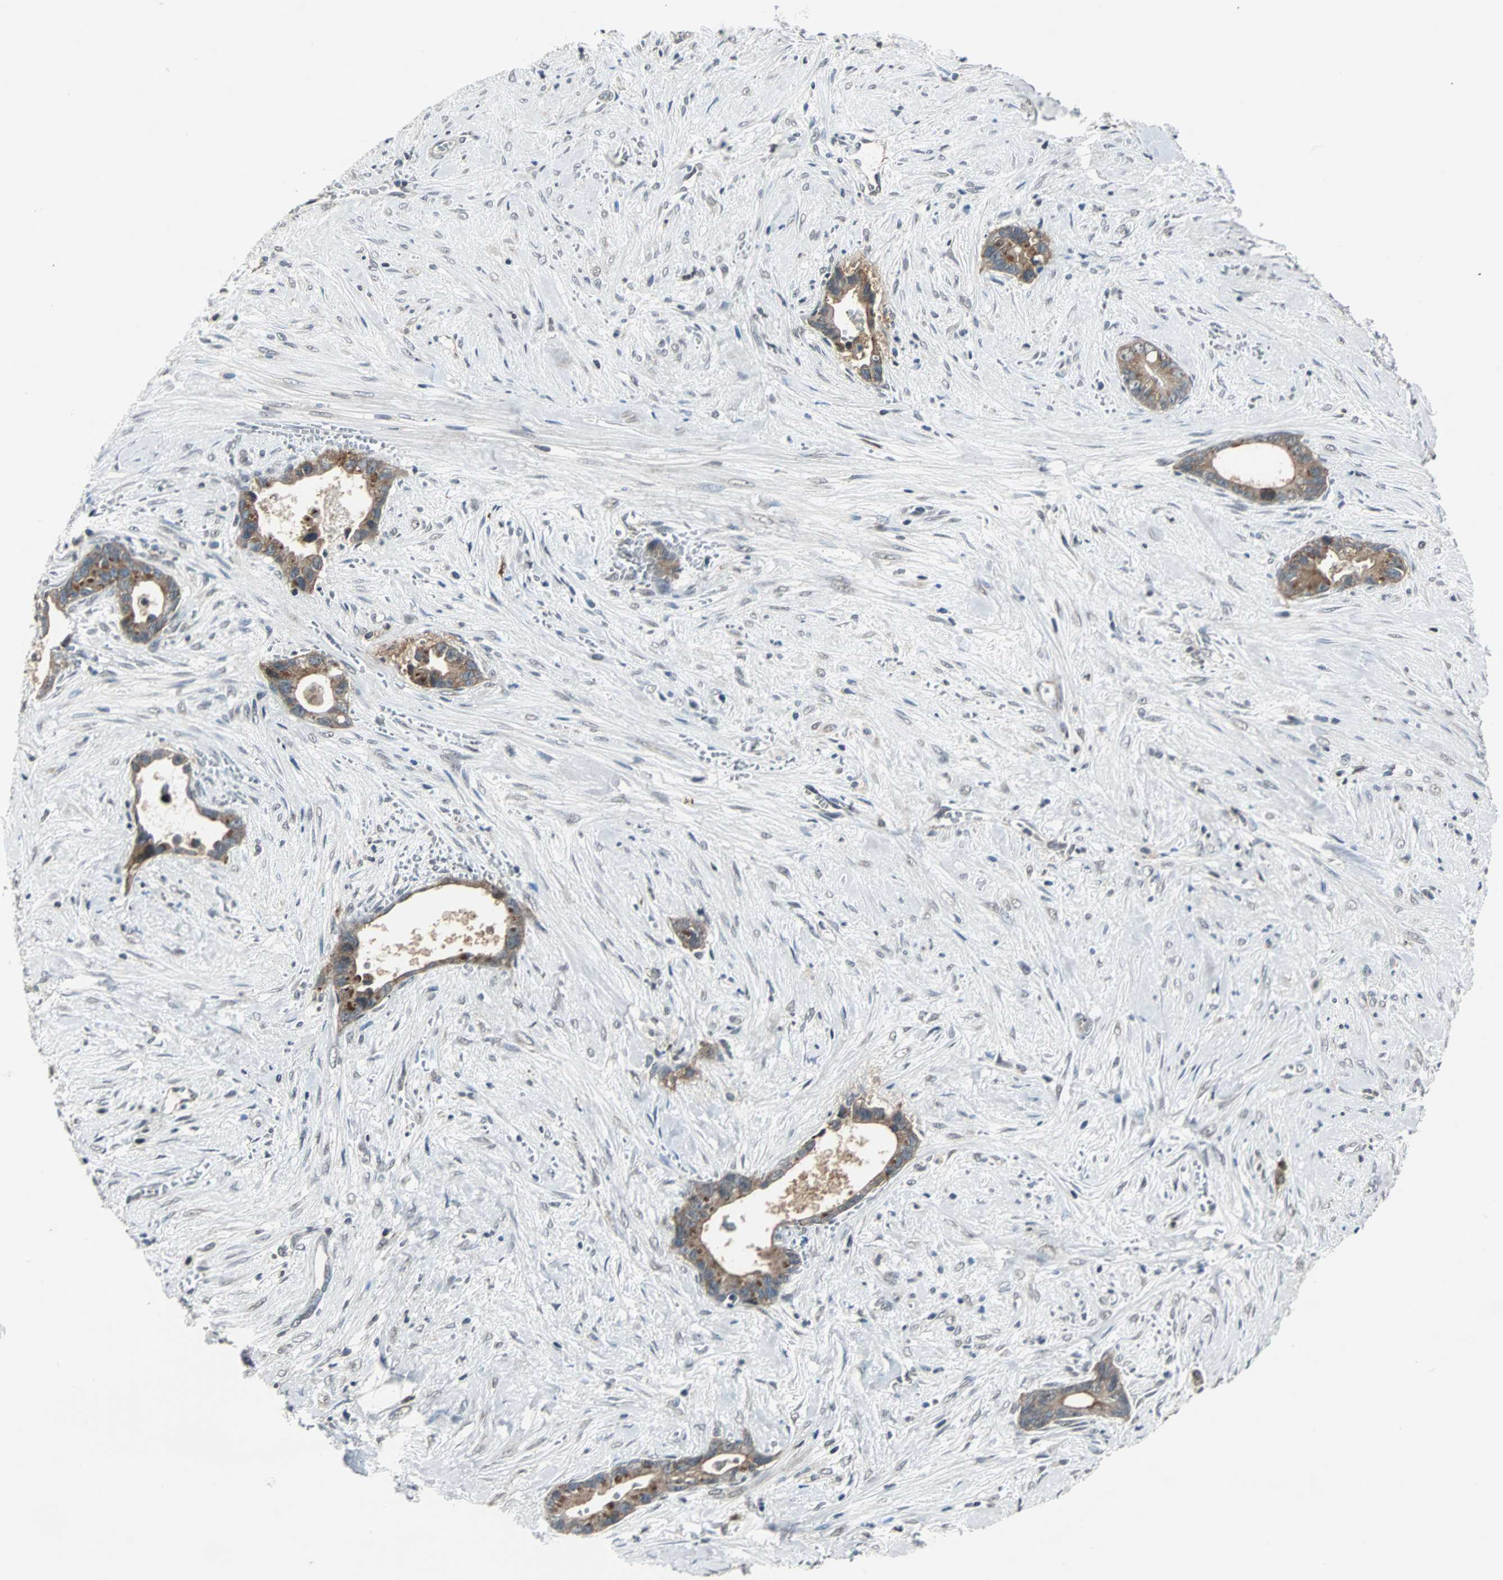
{"staining": {"intensity": "weak", "quantity": ">75%", "location": "cytoplasmic/membranous"}, "tissue": "liver cancer", "cell_type": "Tumor cells", "image_type": "cancer", "snomed": [{"axis": "morphology", "description": "Cholangiocarcinoma"}, {"axis": "topography", "description": "Liver"}], "caption": "Immunohistochemical staining of human cholangiocarcinoma (liver) exhibits low levels of weak cytoplasmic/membranous staining in about >75% of tumor cells.", "gene": "LSR", "patient": {"sex": "female", "age": 55}}